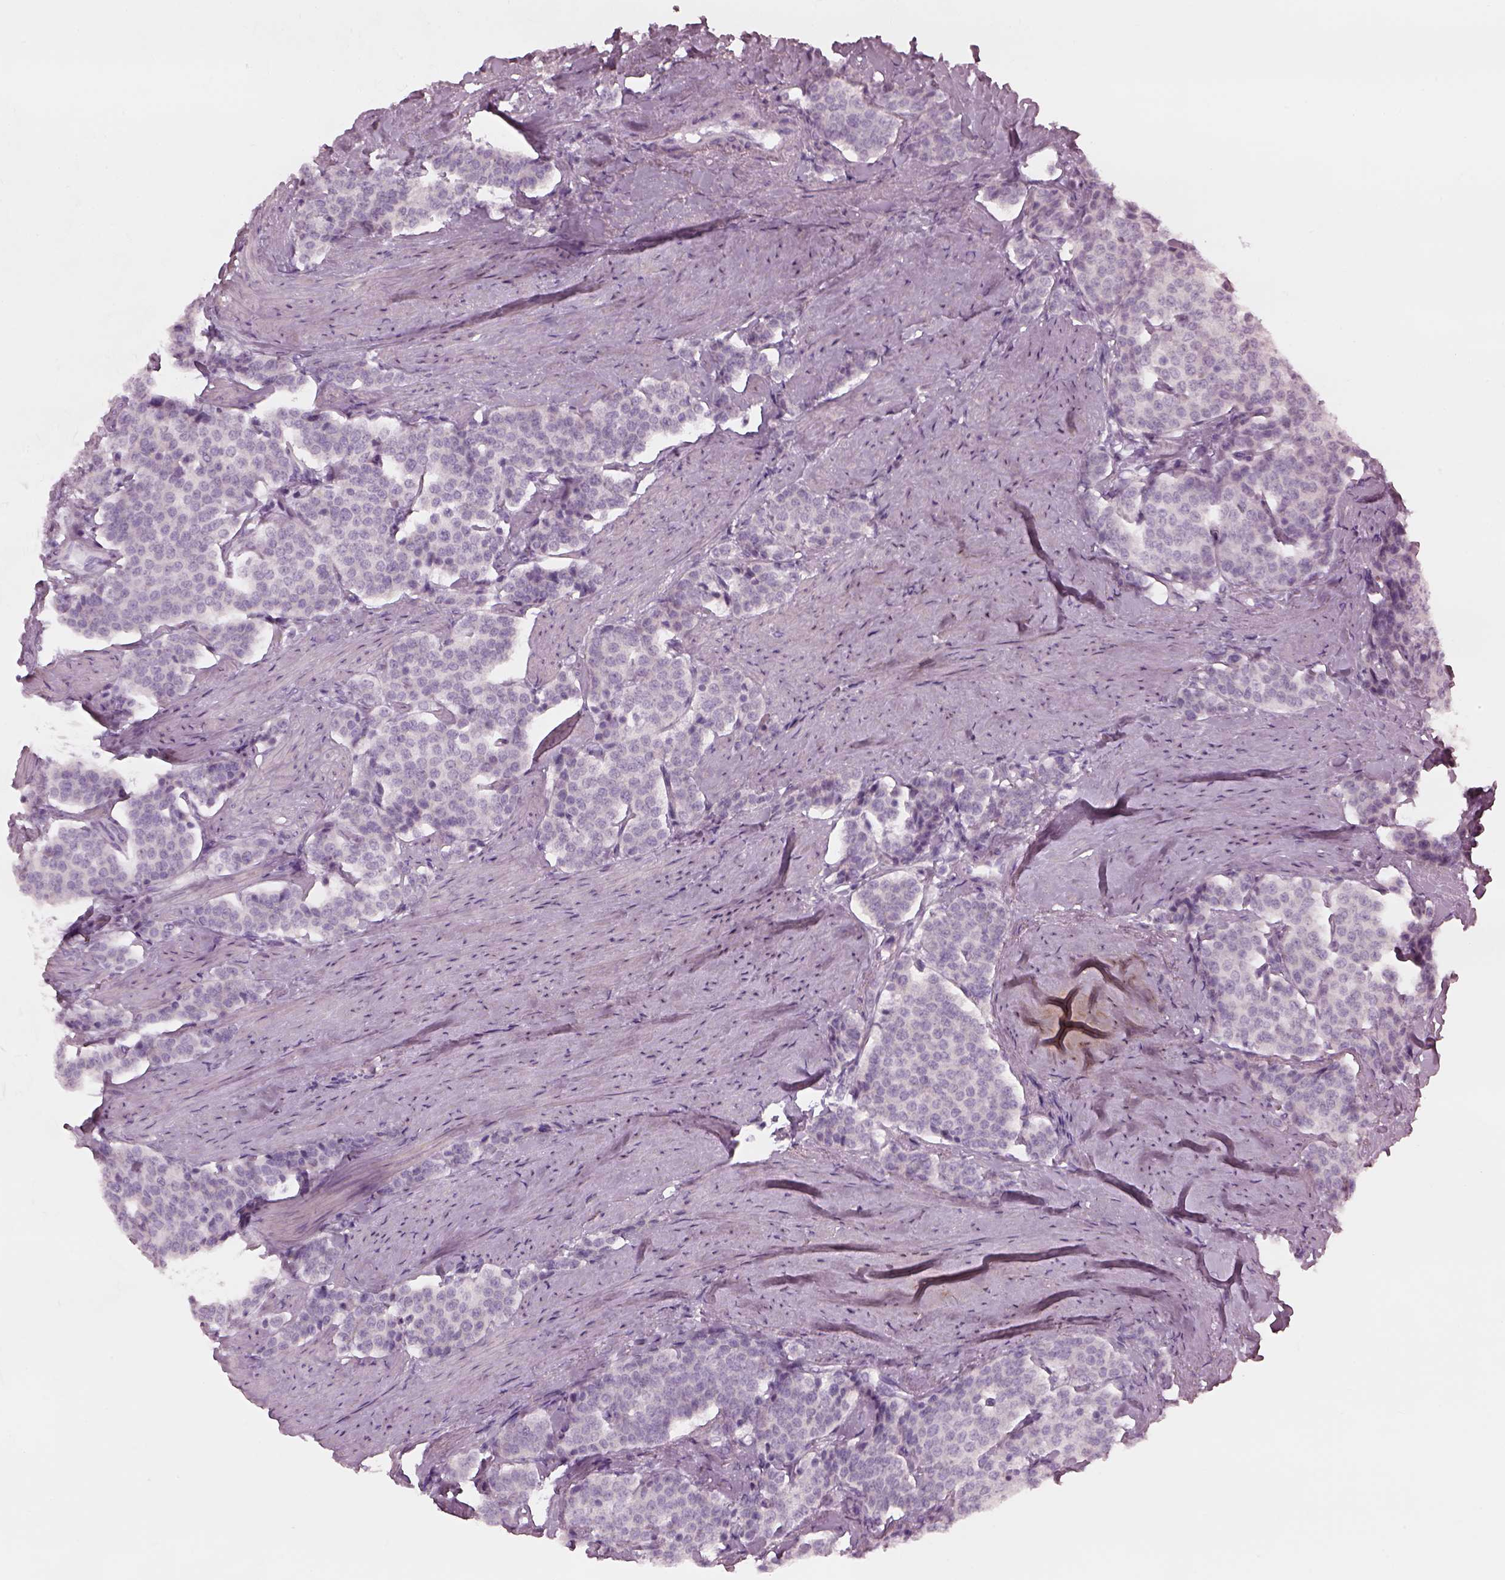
{"staining": {"intensity": "negative", "quantity": "none", "location": "none"}, "tissue": "carcinoid", "cell_type": "Tumor cells", "image_type": "cancer", "snomed": [{"axis": "morphology", "description": "Carcinoid, malignant, NOS"}, {"axis": "topography", "description": "Small intestine"}], "caption": "Protein analysis of carcinoid reveals no significant staining in tumor cells.", "gene": "RSPH9", "patient": {"sex": "female", "age": 58}}